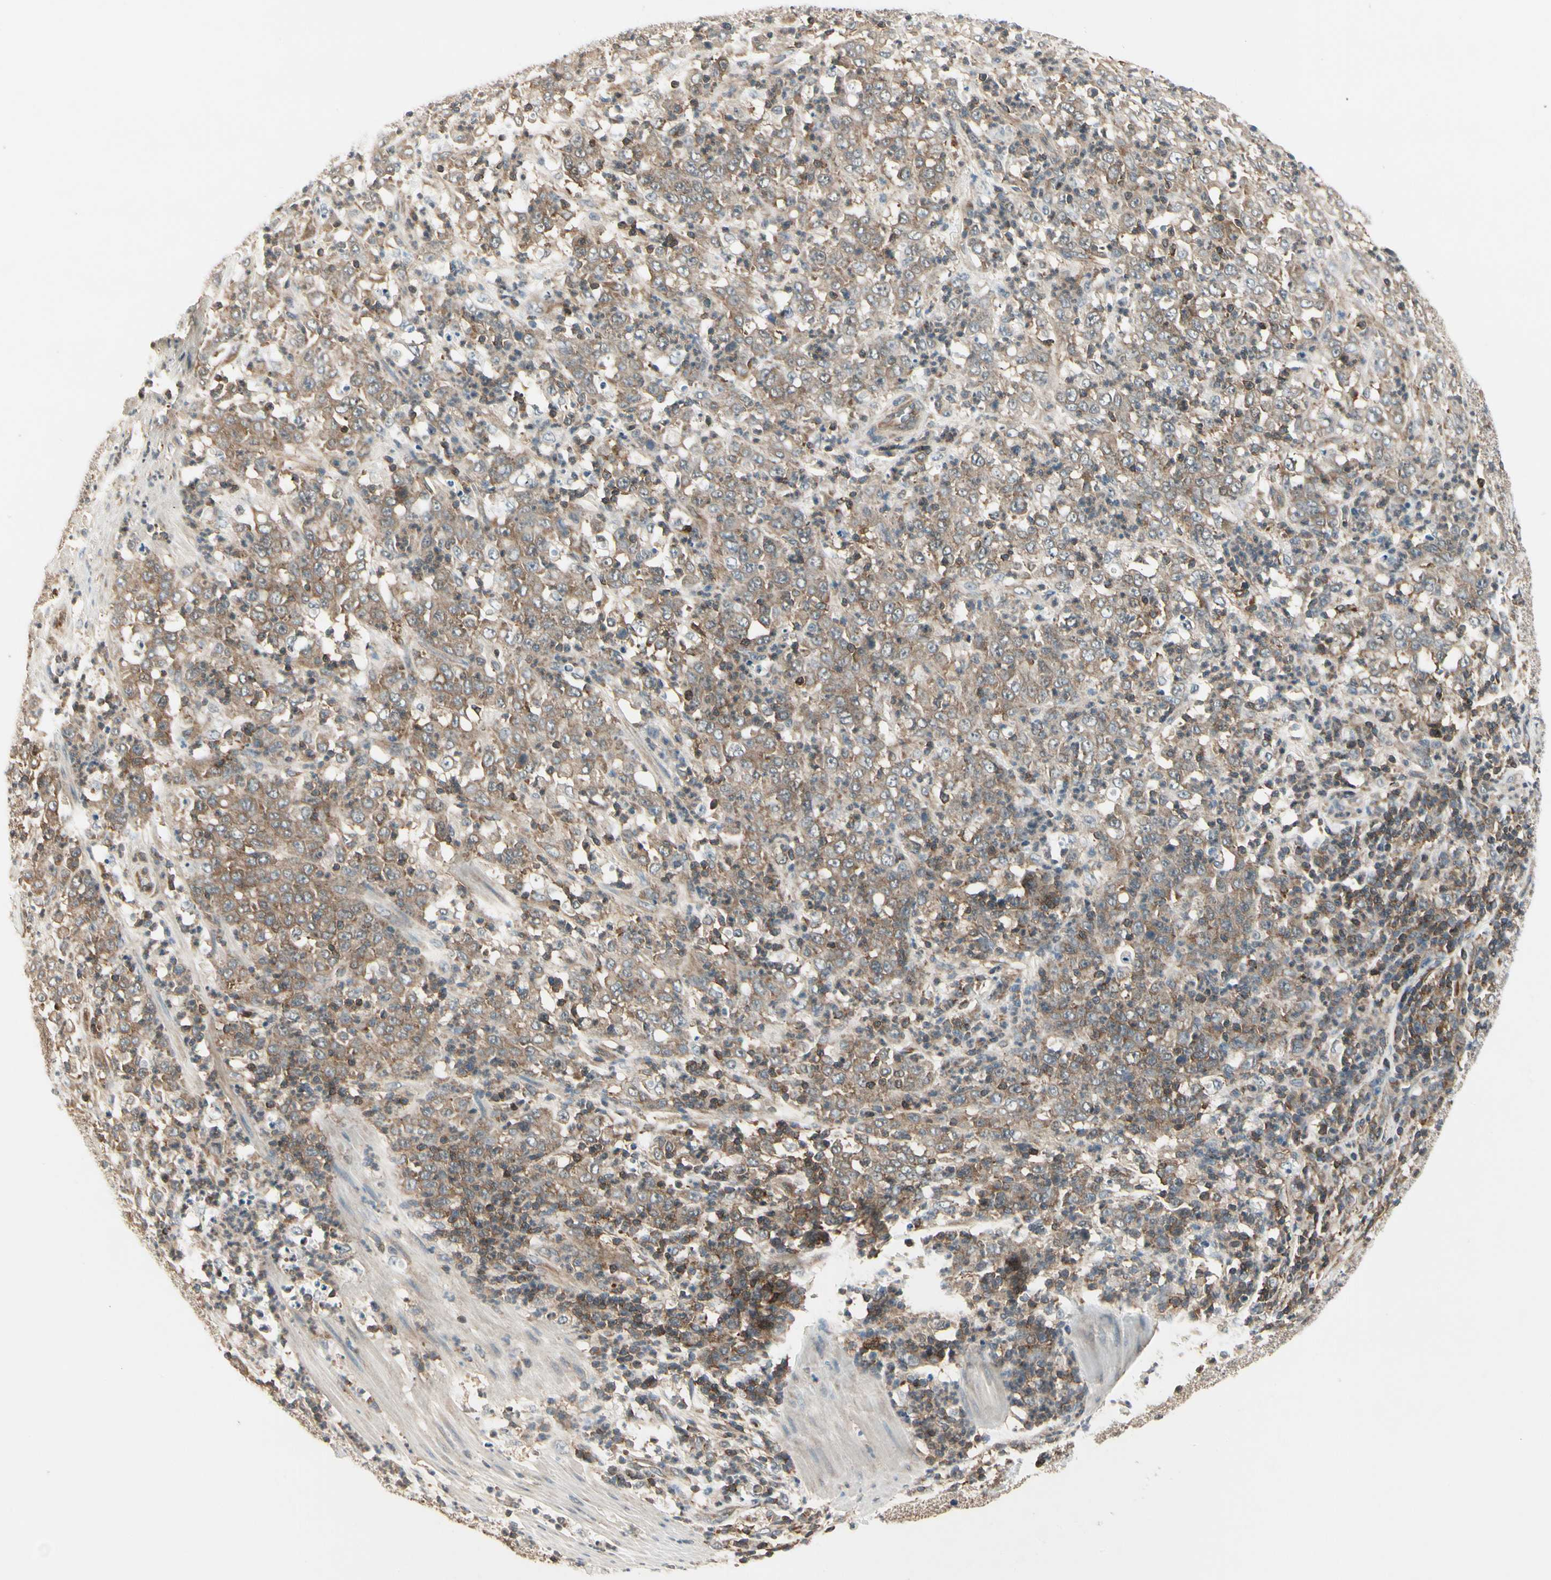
{"staining": {"intensity": "weak", "quantity": ">75%", "location": "cytoplasmic/membranous"}, "tissue": "stomach cancer", "cell_type": "Tumor cells", "image_type": "cancer", "snomed": [{"axis": "morphology", "description": "Adenocarcinoma, NOS"}, {"axis": "topography", "description": "Stomach, lower"}], "caption": "Brown immunohistochemical staining in stomach cancer (adenocarcinoma) shows weak cytoplasmic/membranous positivity in approximately >75% of tumor cells.", "gene": "OXSR1", "patient": {"sex": "female", "age": 71}}